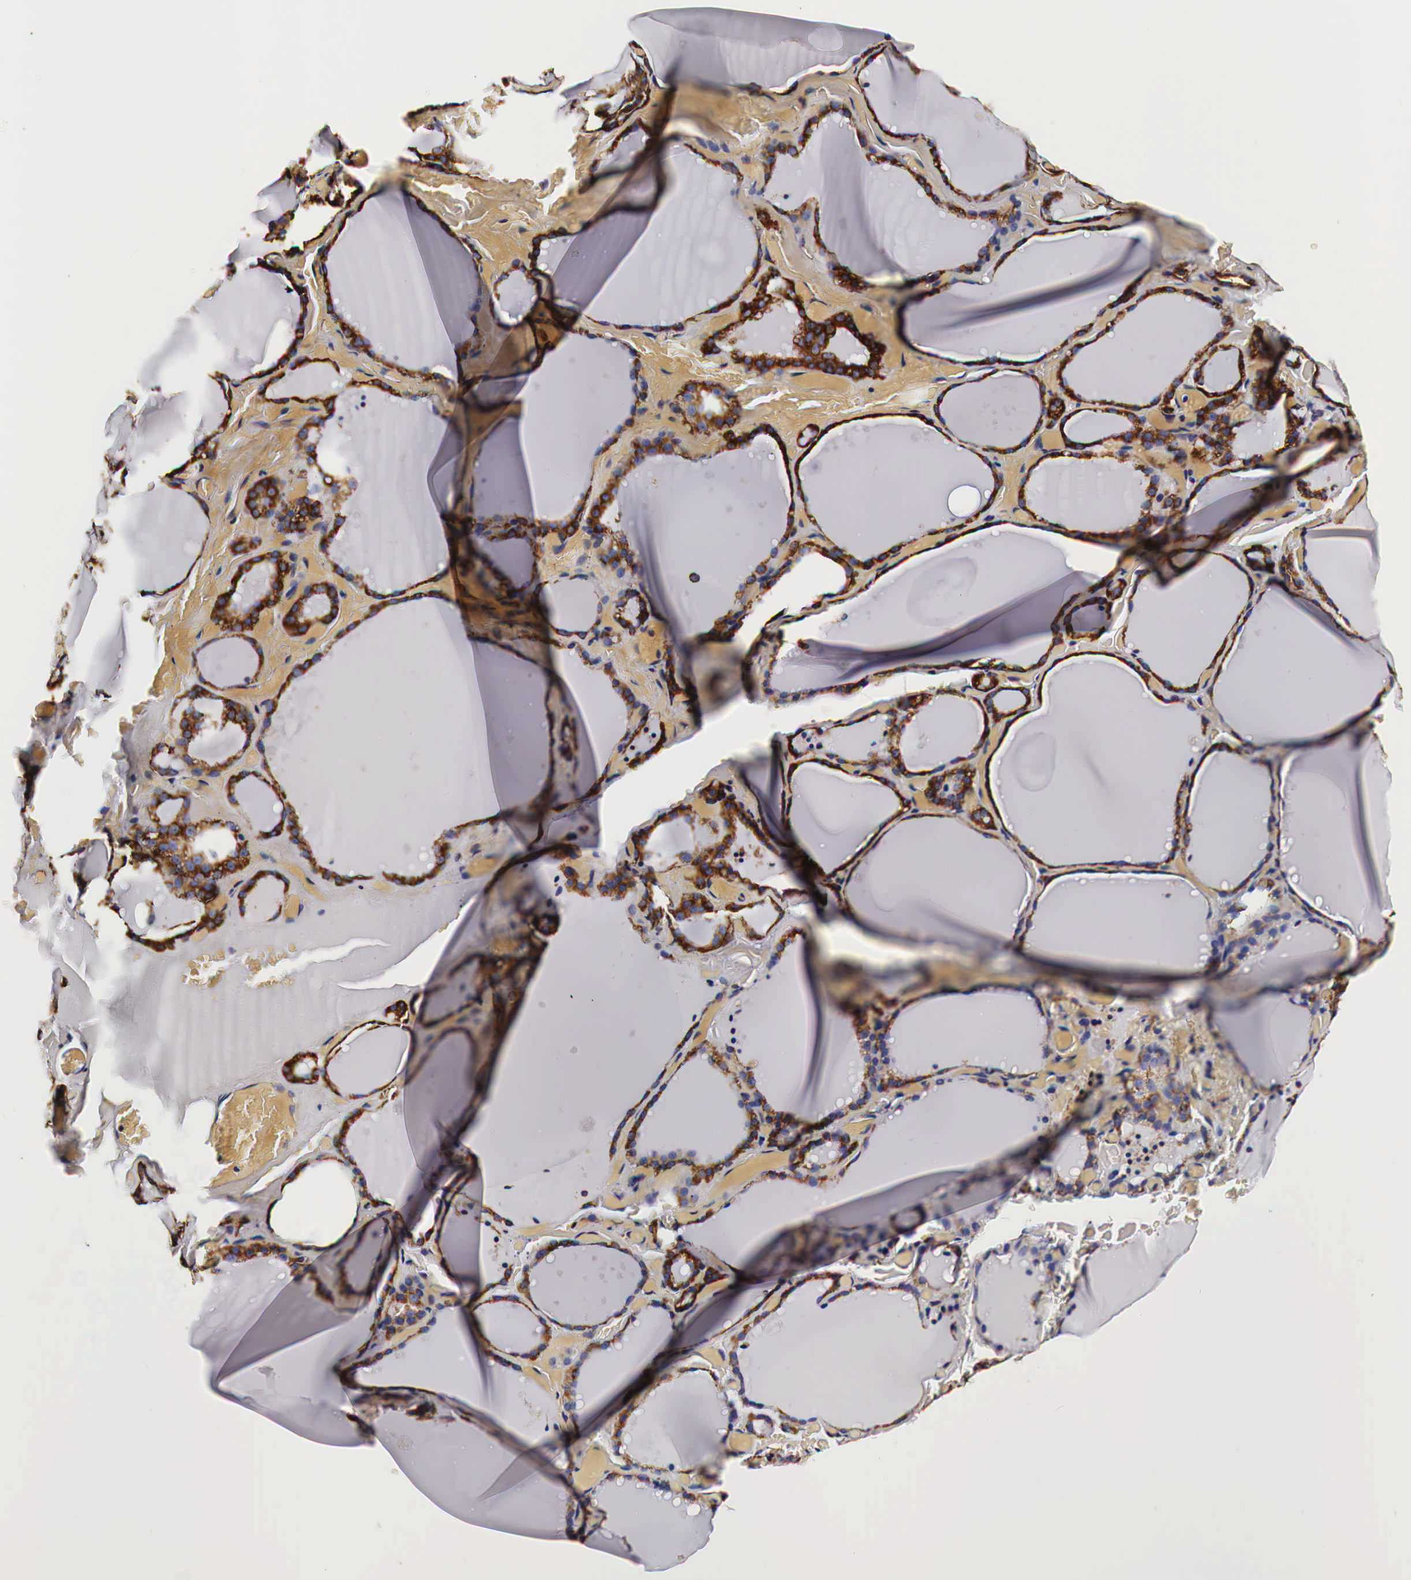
{"staining": {"intensity": "strong", "quantity": ">75%", "location": "cytoplasmic/membranous"}, "tissue": "thyroid gland", "cell_type": "Glandular cells", "image_type": "normal", "snomed": [{"axis": "morphology", "description": "Normal tissue, NOS"}, {"axis": "topography", "description": "Thyroid gland"}], "caption": "A brown stain shows strong cytoplasmic/membranous staining of a protein in glandular cells of benign human thyroid gland. (IHC, brightfield microscopy, high magnification).", "gene": "CKAP4", "patient": {"sex": "male", "age": 34}}